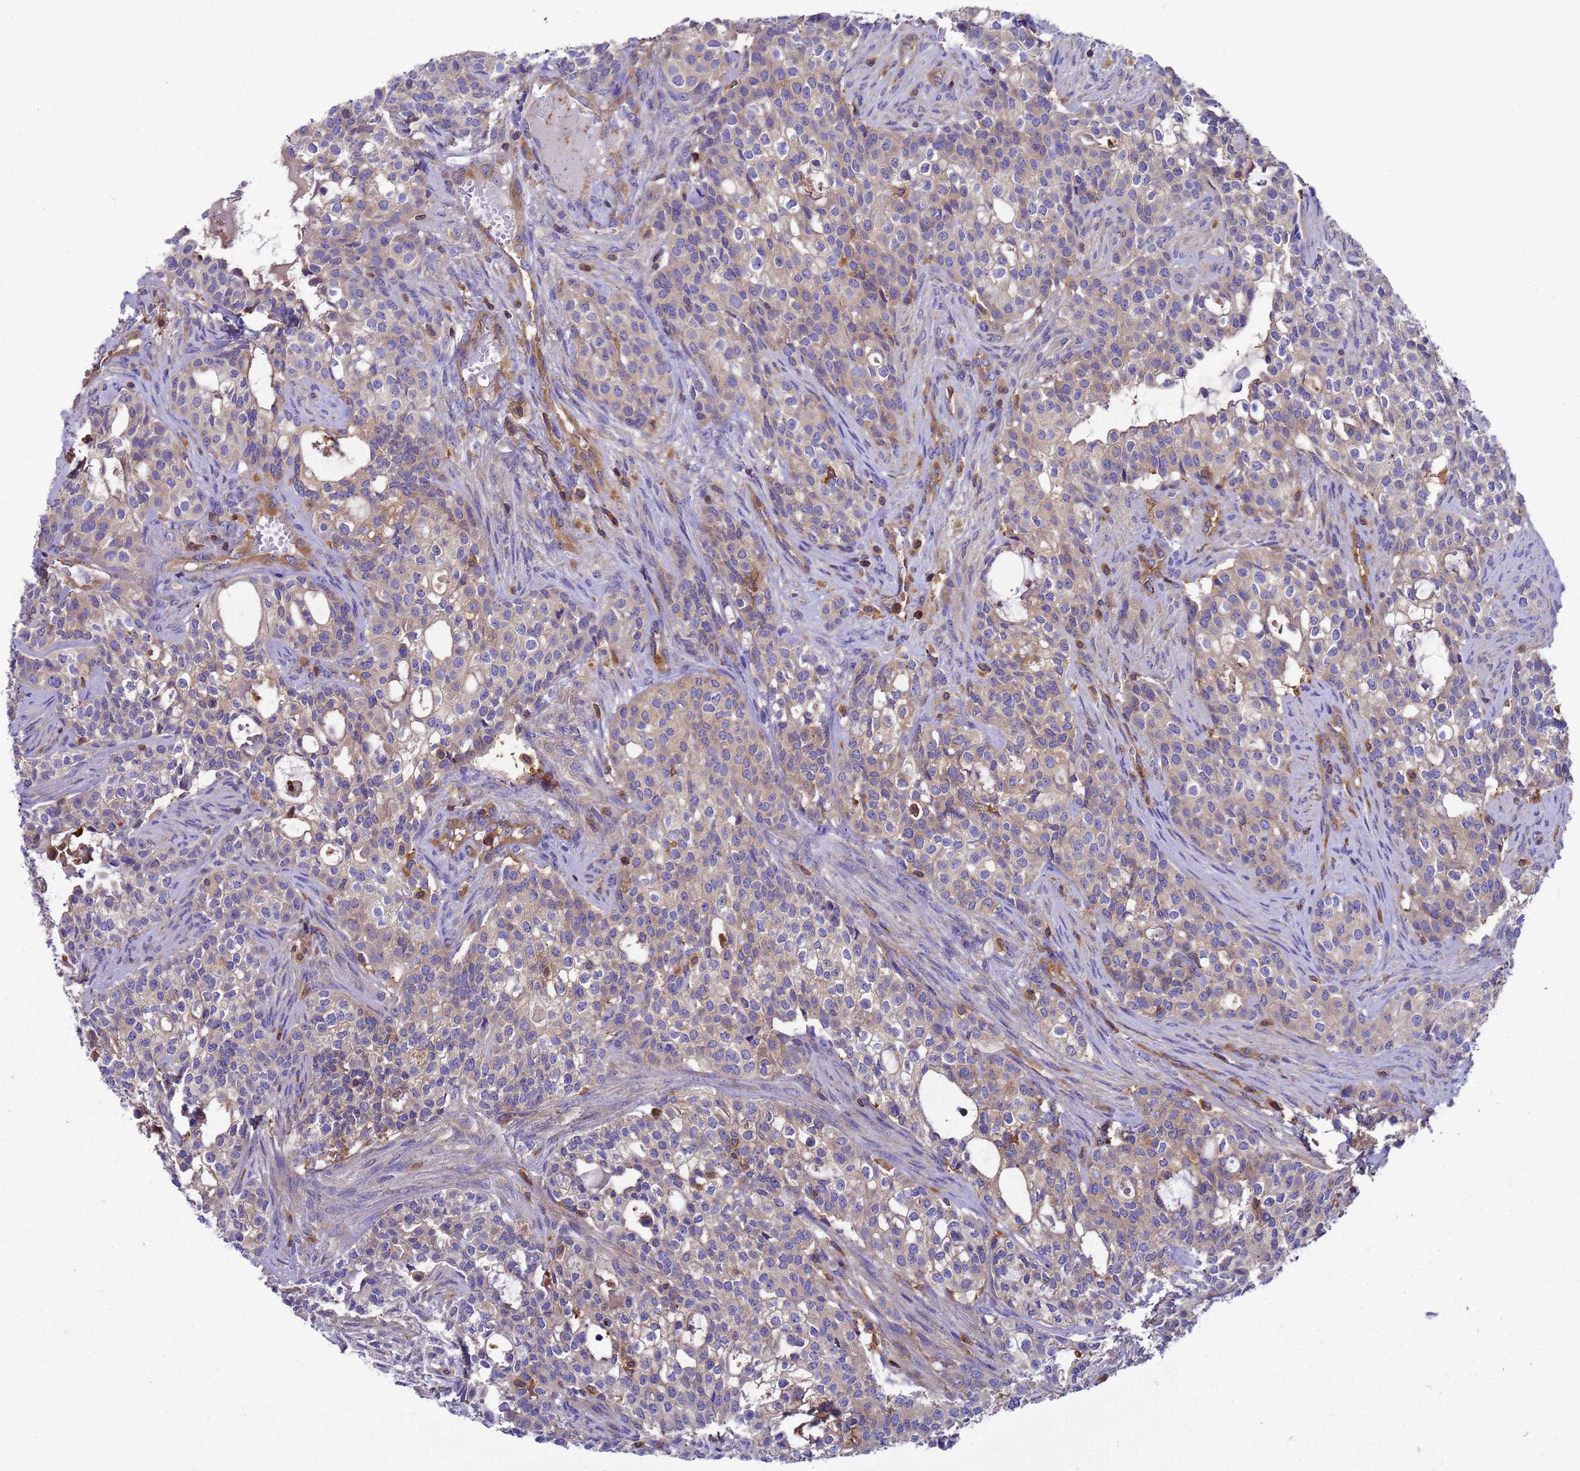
{"staining": {"intensity": "weak", "quantity": "25%-75%", "location": "cytoplasmic/membranous"}, "tissue": "head and neck cancer", "cell_type": "Tumor cells", "image_type": "cancer", "snomed": [{"axis": "morphology", "description": "Adenocarcinoma, NOS"}, {"axis": "topography", "description": "Head-Neck"}], "caption": "Adenocarcinoma (head and neck) tissue displays weak cytoplasmic/membranous positivity in approximately 25%-75% of tumor cells", "gene": "ZNF235", "patient": {"sex": "male", "age": 81}}